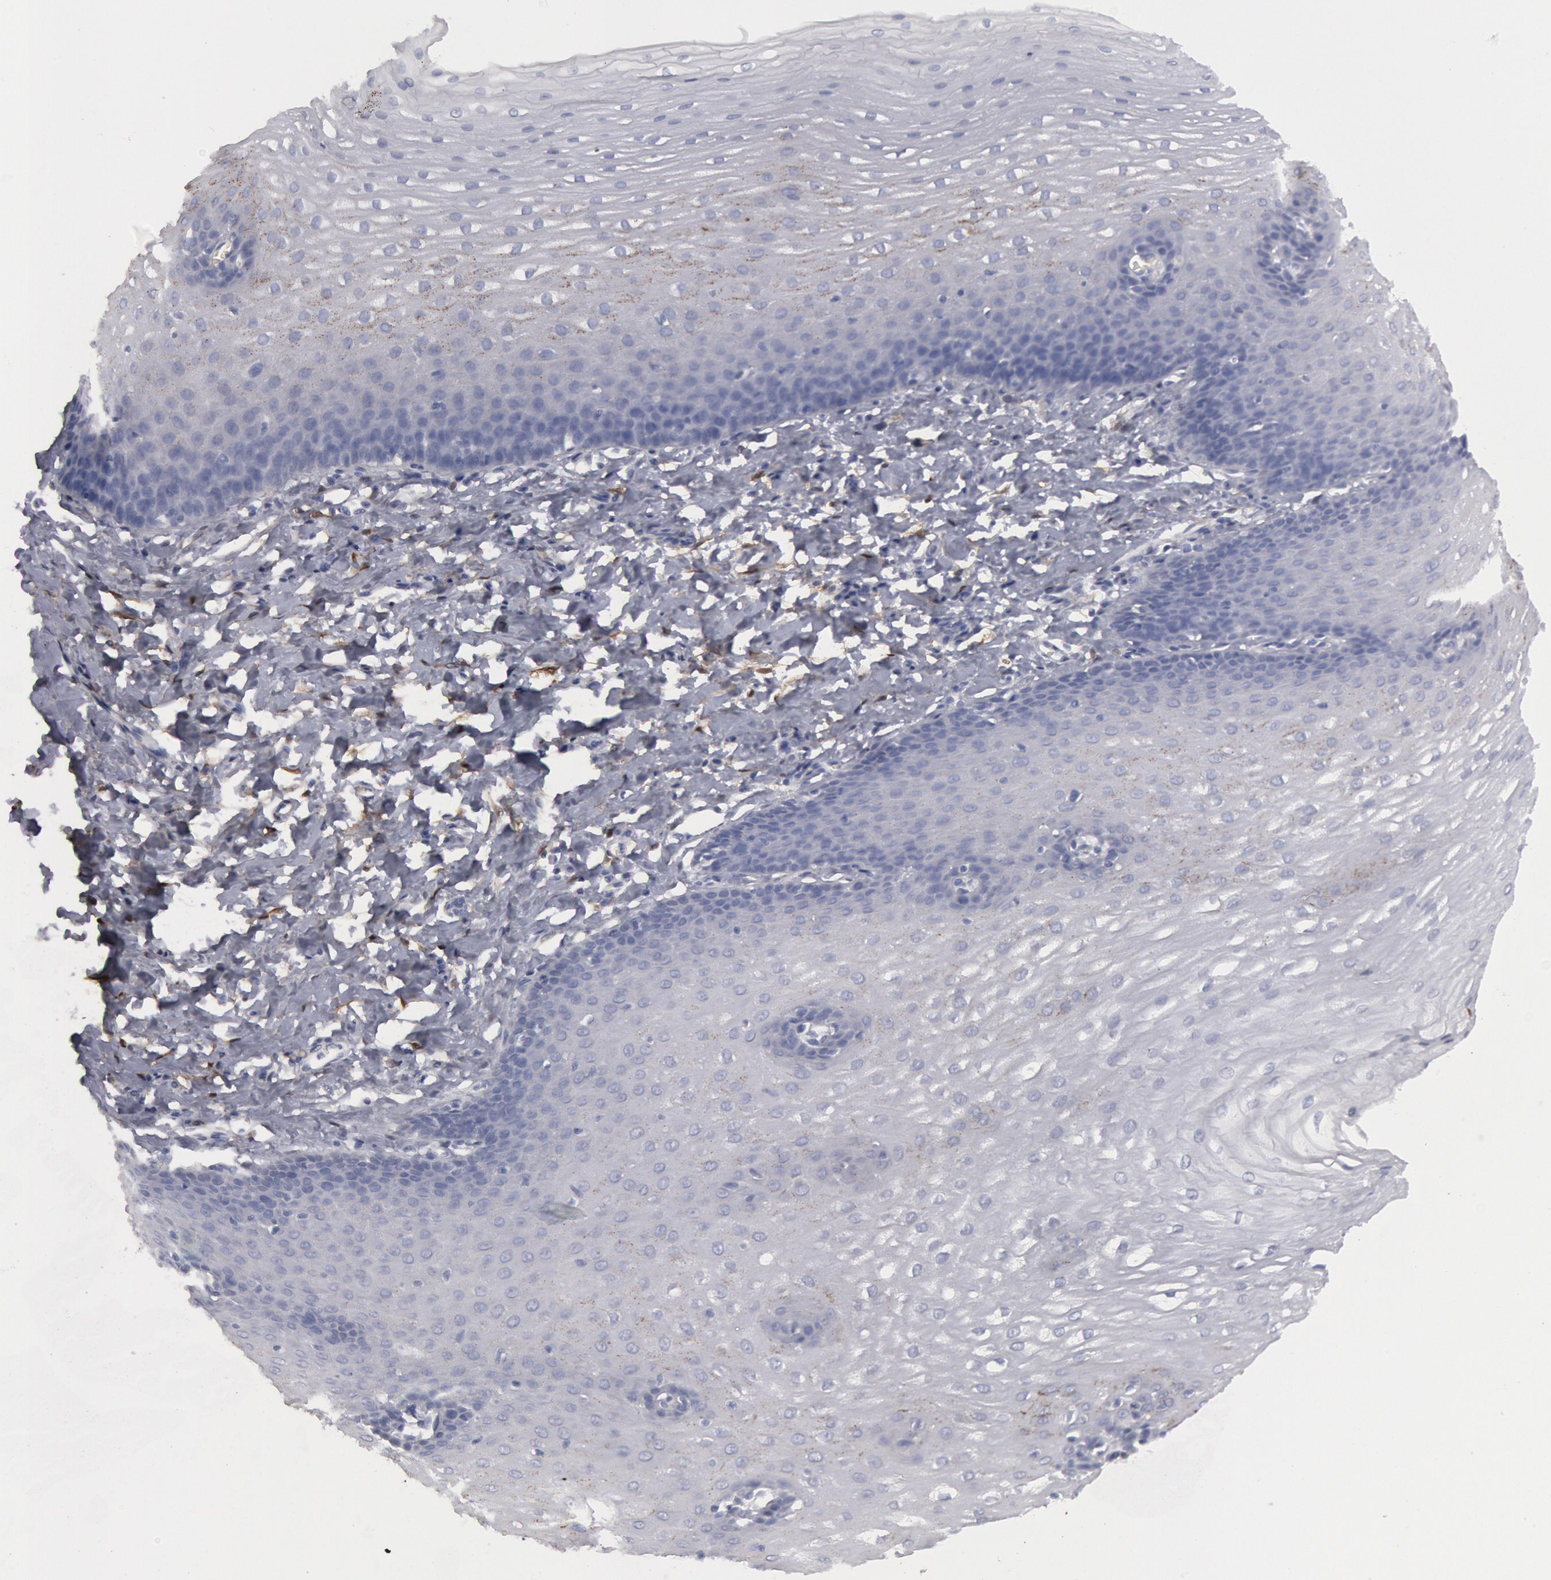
{"staining": {"intensity": "weak", "quantity": "<25%", "location": "cytoplasmic/membranous"}, "tissue": "esophagus", "cell_type": "Squamous epithelial cells", "image_type": "normal", "snomed": [{"axis": "morphology", "description": "Normal tissue, NOS"}, {"axis": "topography", "description": "Esophagus"}], "caption": "Histopathology image shows no protein positivity in squamous epithelial cells of unremarkable esophagus. The staining is performed using DAB brown chromogen with nuclei counter-stained in using hematoxylin.", "gene": "FHL1", "patient": {"sex": "male", "age": 70}}